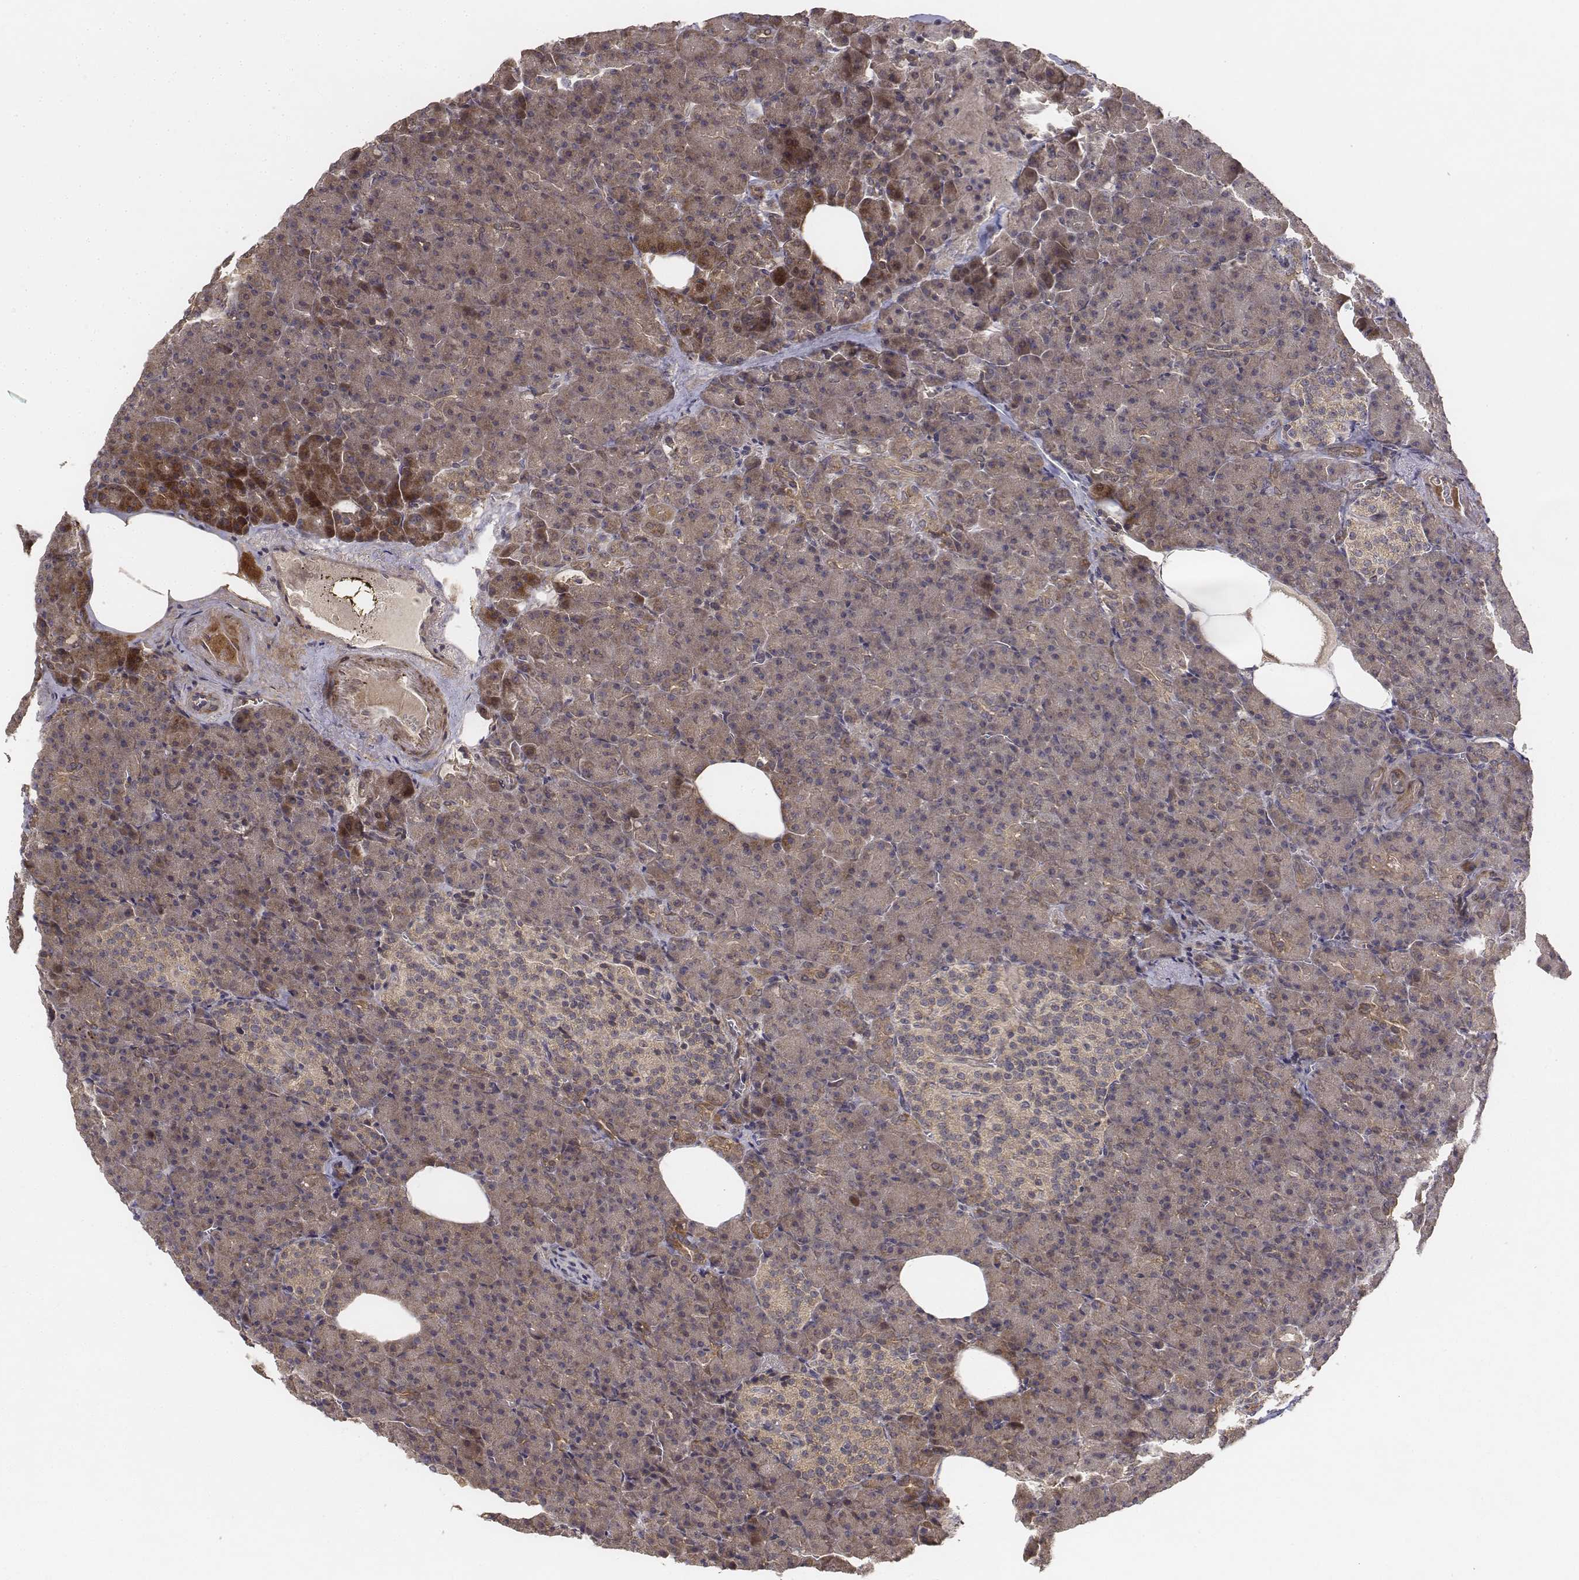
{"staining": {"intensity": "weak", "quantity": ">75%", "location": "cytoplasmic/membranous"}, "tissue": "pancreas", "cell_type": "Exocrine glandular cells", "image_type": "normal", "snomed": [{"axis": "morphology", "description": "Normal tissue, NOS"}, {"axis": "topography", "description": "Pancreas"}], "caption": "Immunohistochemistry photomicrograph of unremarkable pancreas: pancreas stained using IHC shows low levels of weak protein expression localized specifically in the cytoplasmic/membranous of exocrine glandular cells, appearing as a cytoplasmic/membranous brown color.", "gene": "FBXO21", "patient": {"sex": "female", "age": 74}}